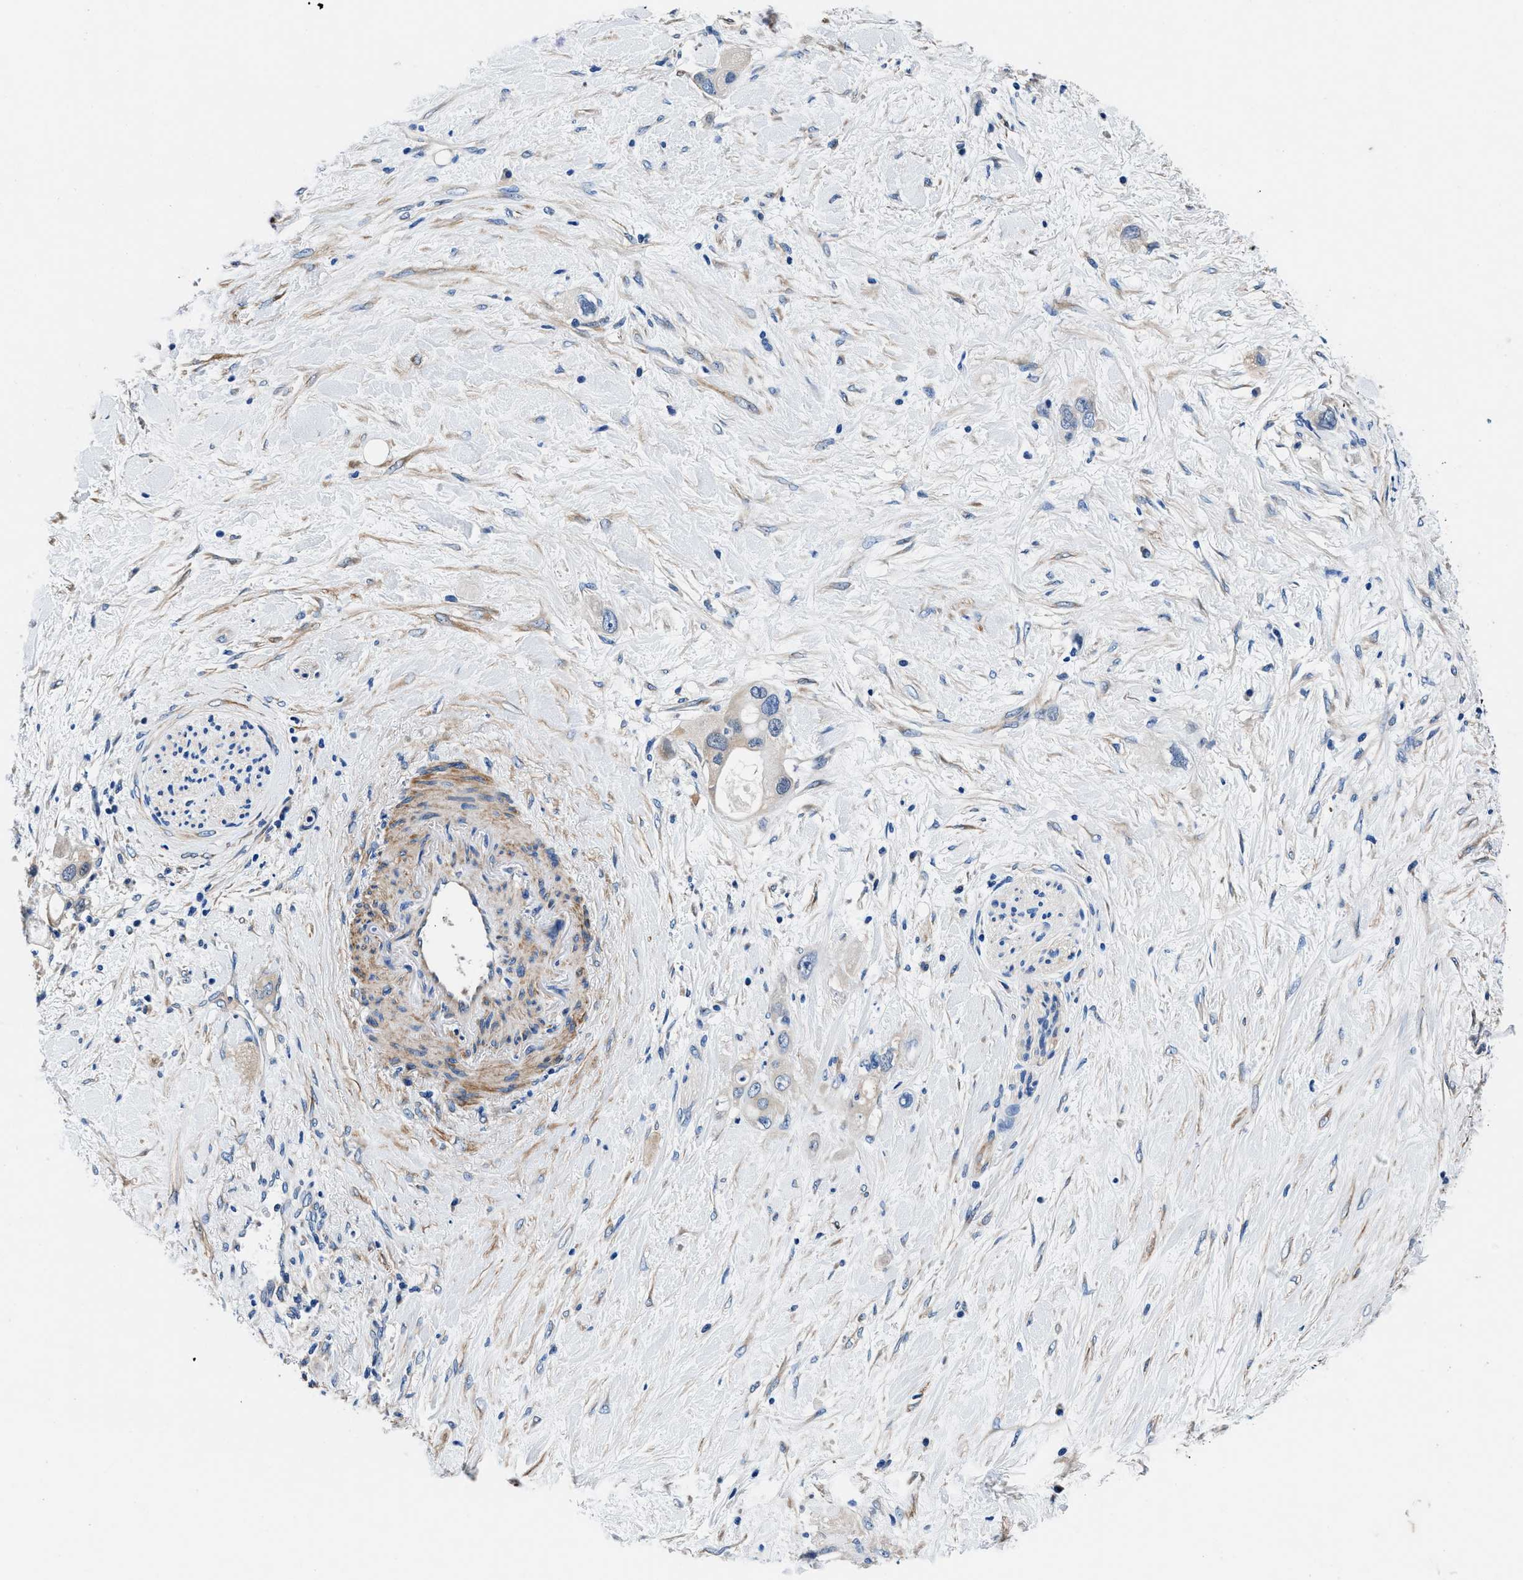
{"staining": {"intensity": "weak", "quantity": "25%-75%", "location": "cytoplasmic/membranous"}, "tissue": "pancreatic cancer", "cell_type": "Tumor cells", "image_type": "cancer", "snomed": [{"axis": "morphology", "description": "Adenocarcinoma, NOS"}, {"axis": "topography", "description": "Pancreas"}], "caption": "Immunohistochemical staining of pancreatic adenocarcinoma shows low levels of weak cytoplasmic/membranous positivity in about 25%-75% of tumor cells.", "gene": "NEU1", "patient": {"sex": "female", "age": 56}}